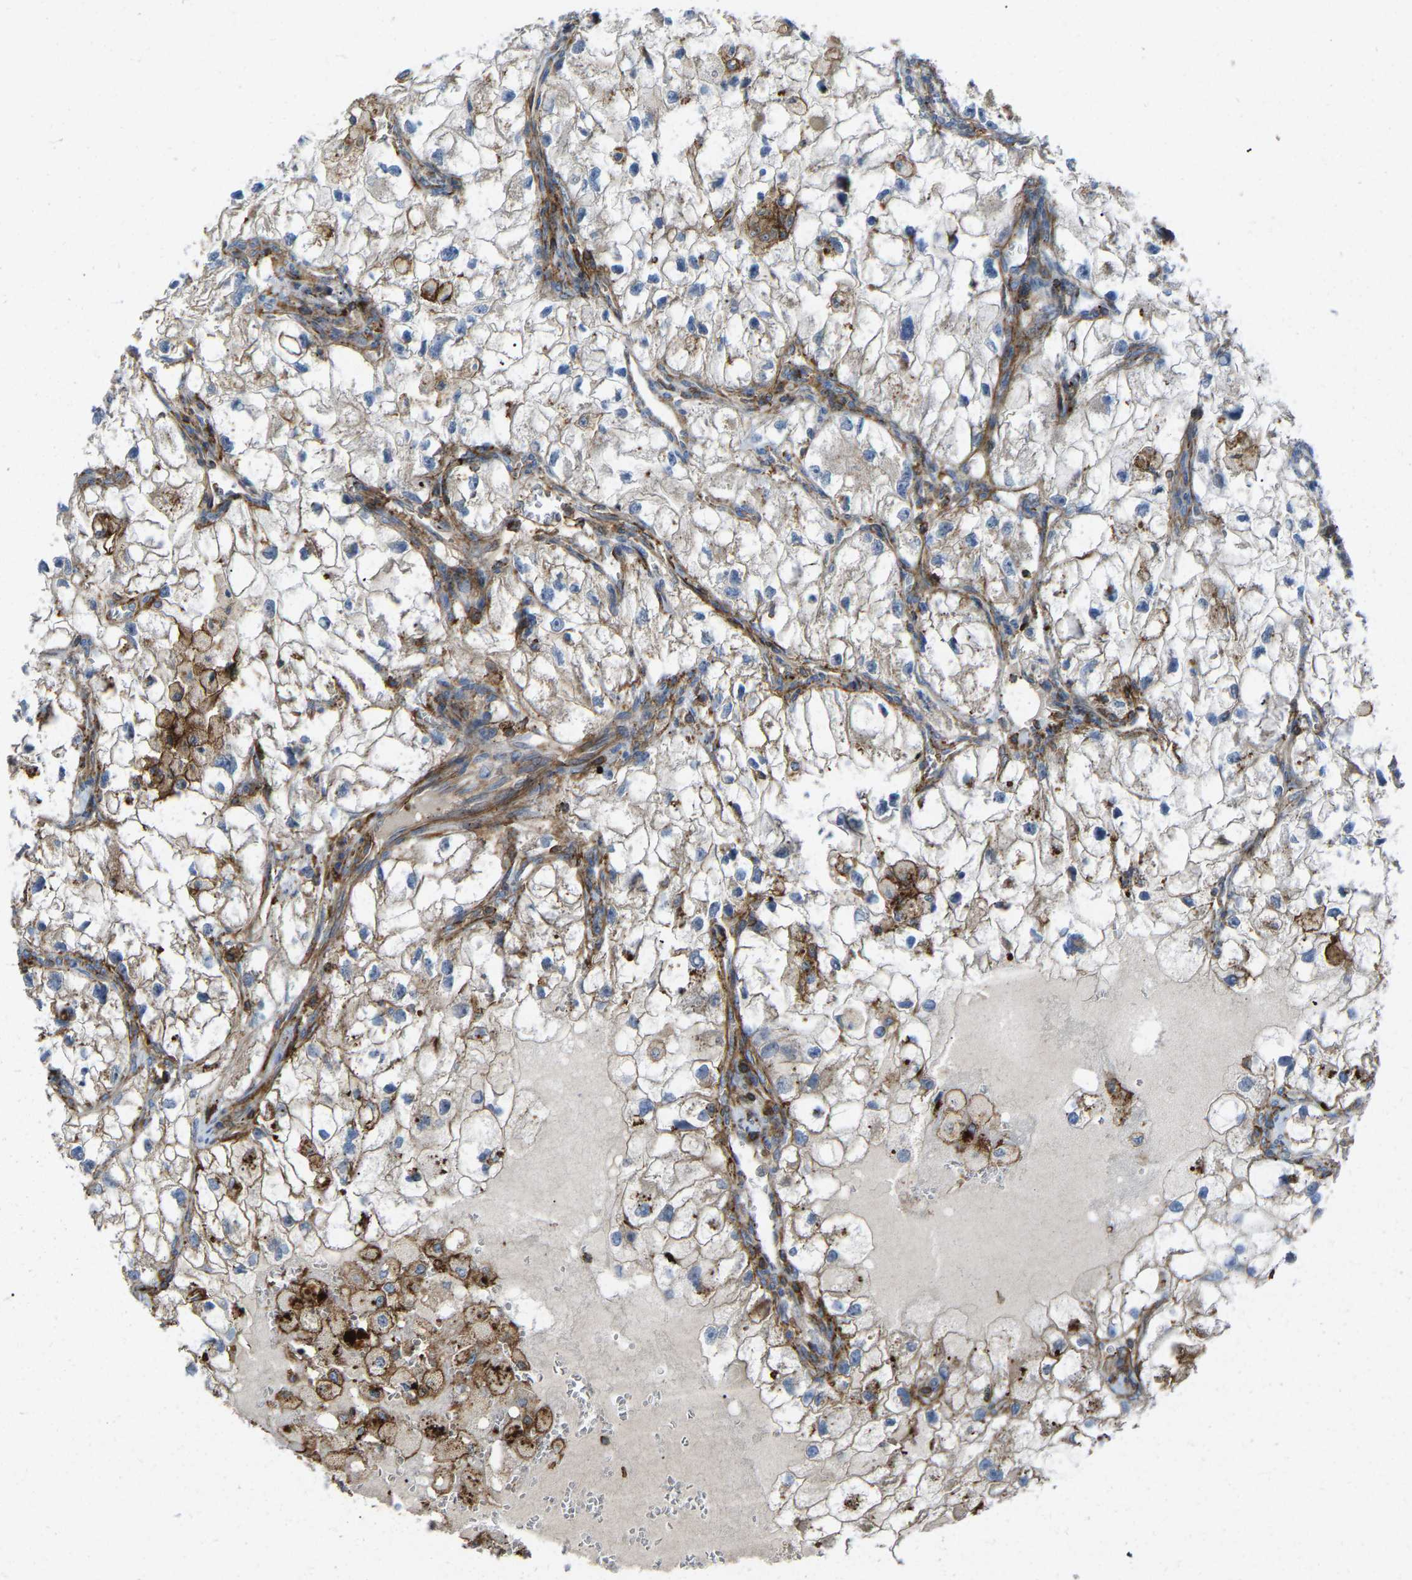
{"staining": {"intensity": "weak", "quantity": "<25%", "location": "cytoplasmic/membranous"}, "tissue": "renal cancer", "cell_type": "Tumor cells", "image_type": "cancer", "snomed": [{"axis": "morphology", "description": "Adenocarcinoma, NOS"}, {"axis": "topography", "description": "Kidney"}], "caption": "There is no significant positivity in tumor cells of adenocarcinoma (renal).", "gene": "AGPAT2", "patient": {"sex": "female", "age": 70}}